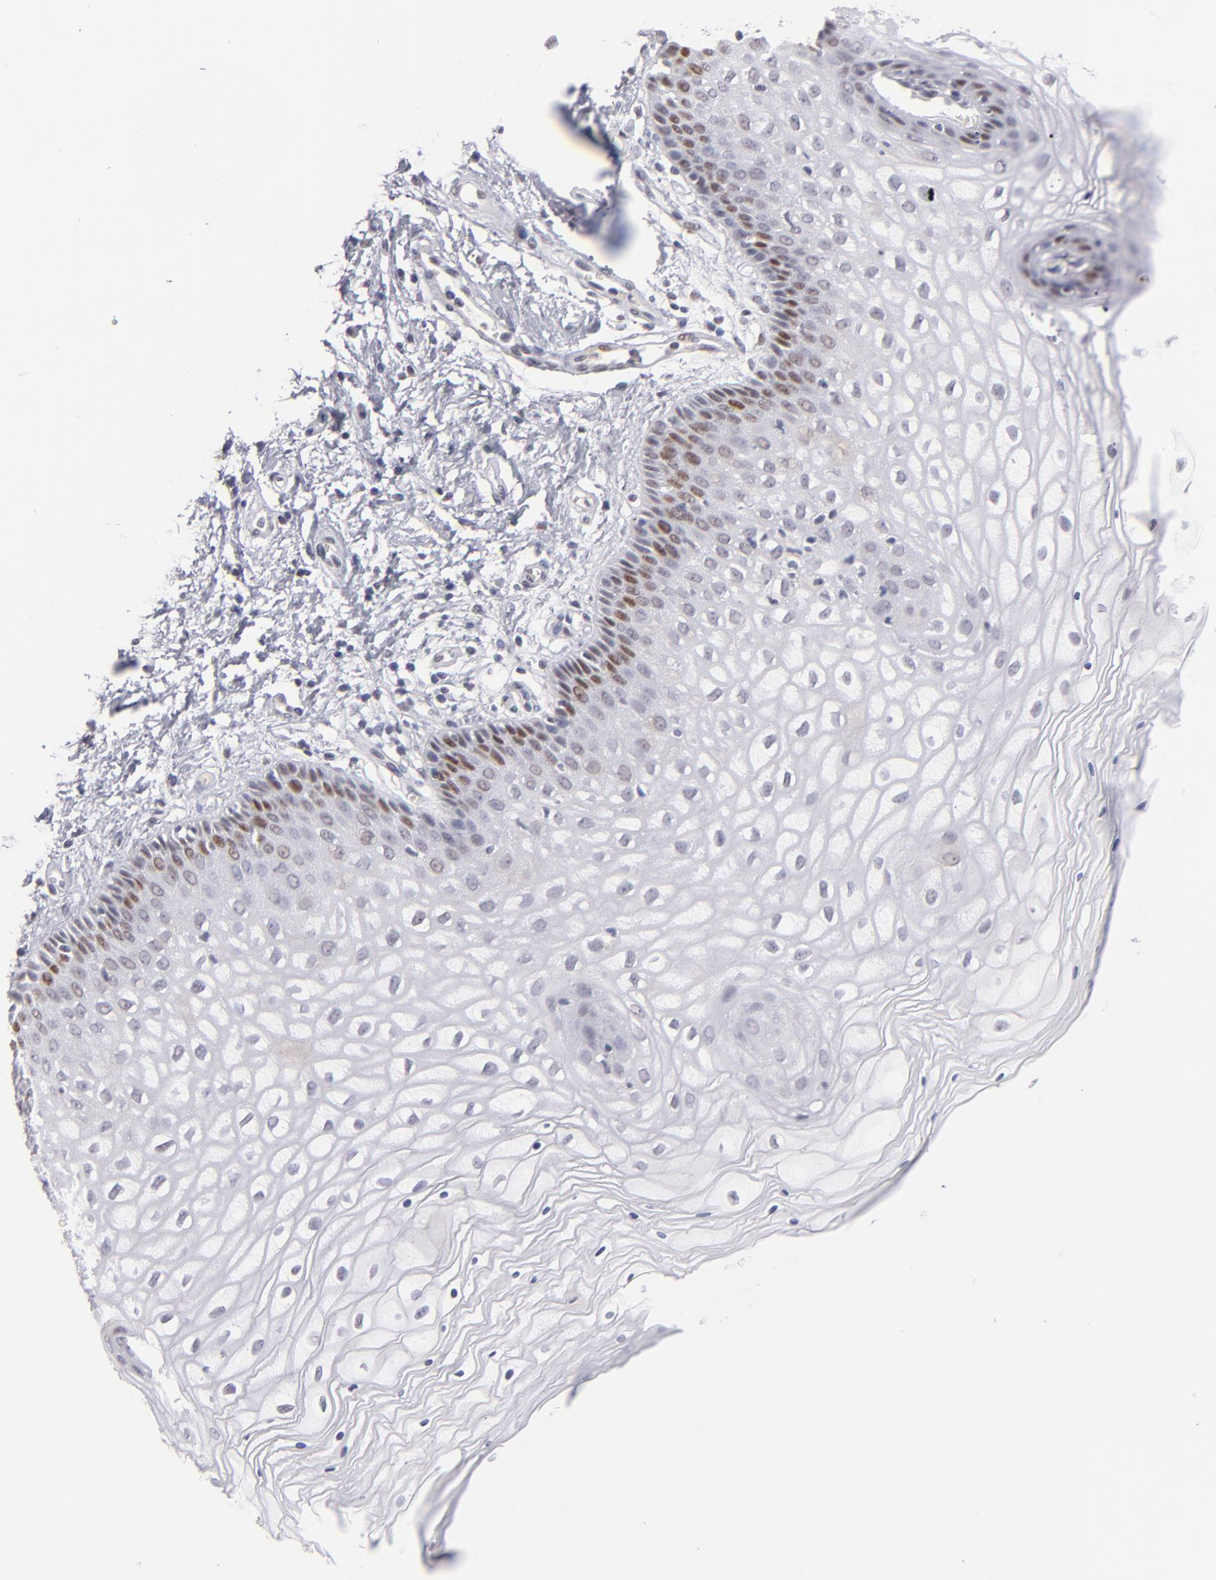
{"staining": {"intensity": "moderate", "quantity": "<25%", "location": "nuclear"}, "tissue": "vagina", "cell_type": "Squamous epithelial cells", "image_type": "normal", "snomed": [{"axis": "morphology", "description": "Normal tissue, NOS"}, {"axis": "topography", "description": "Vagina"}], "caption": "Protein expression analysis of benign vagina shows moderate nuclear staining in about <25% of squamous epithelial cells. (brown staining indicates protein expression, while blue staining denotes nuclei).", "gene": "TFAP4", "patient": {"sex": "female", "age": 34}}